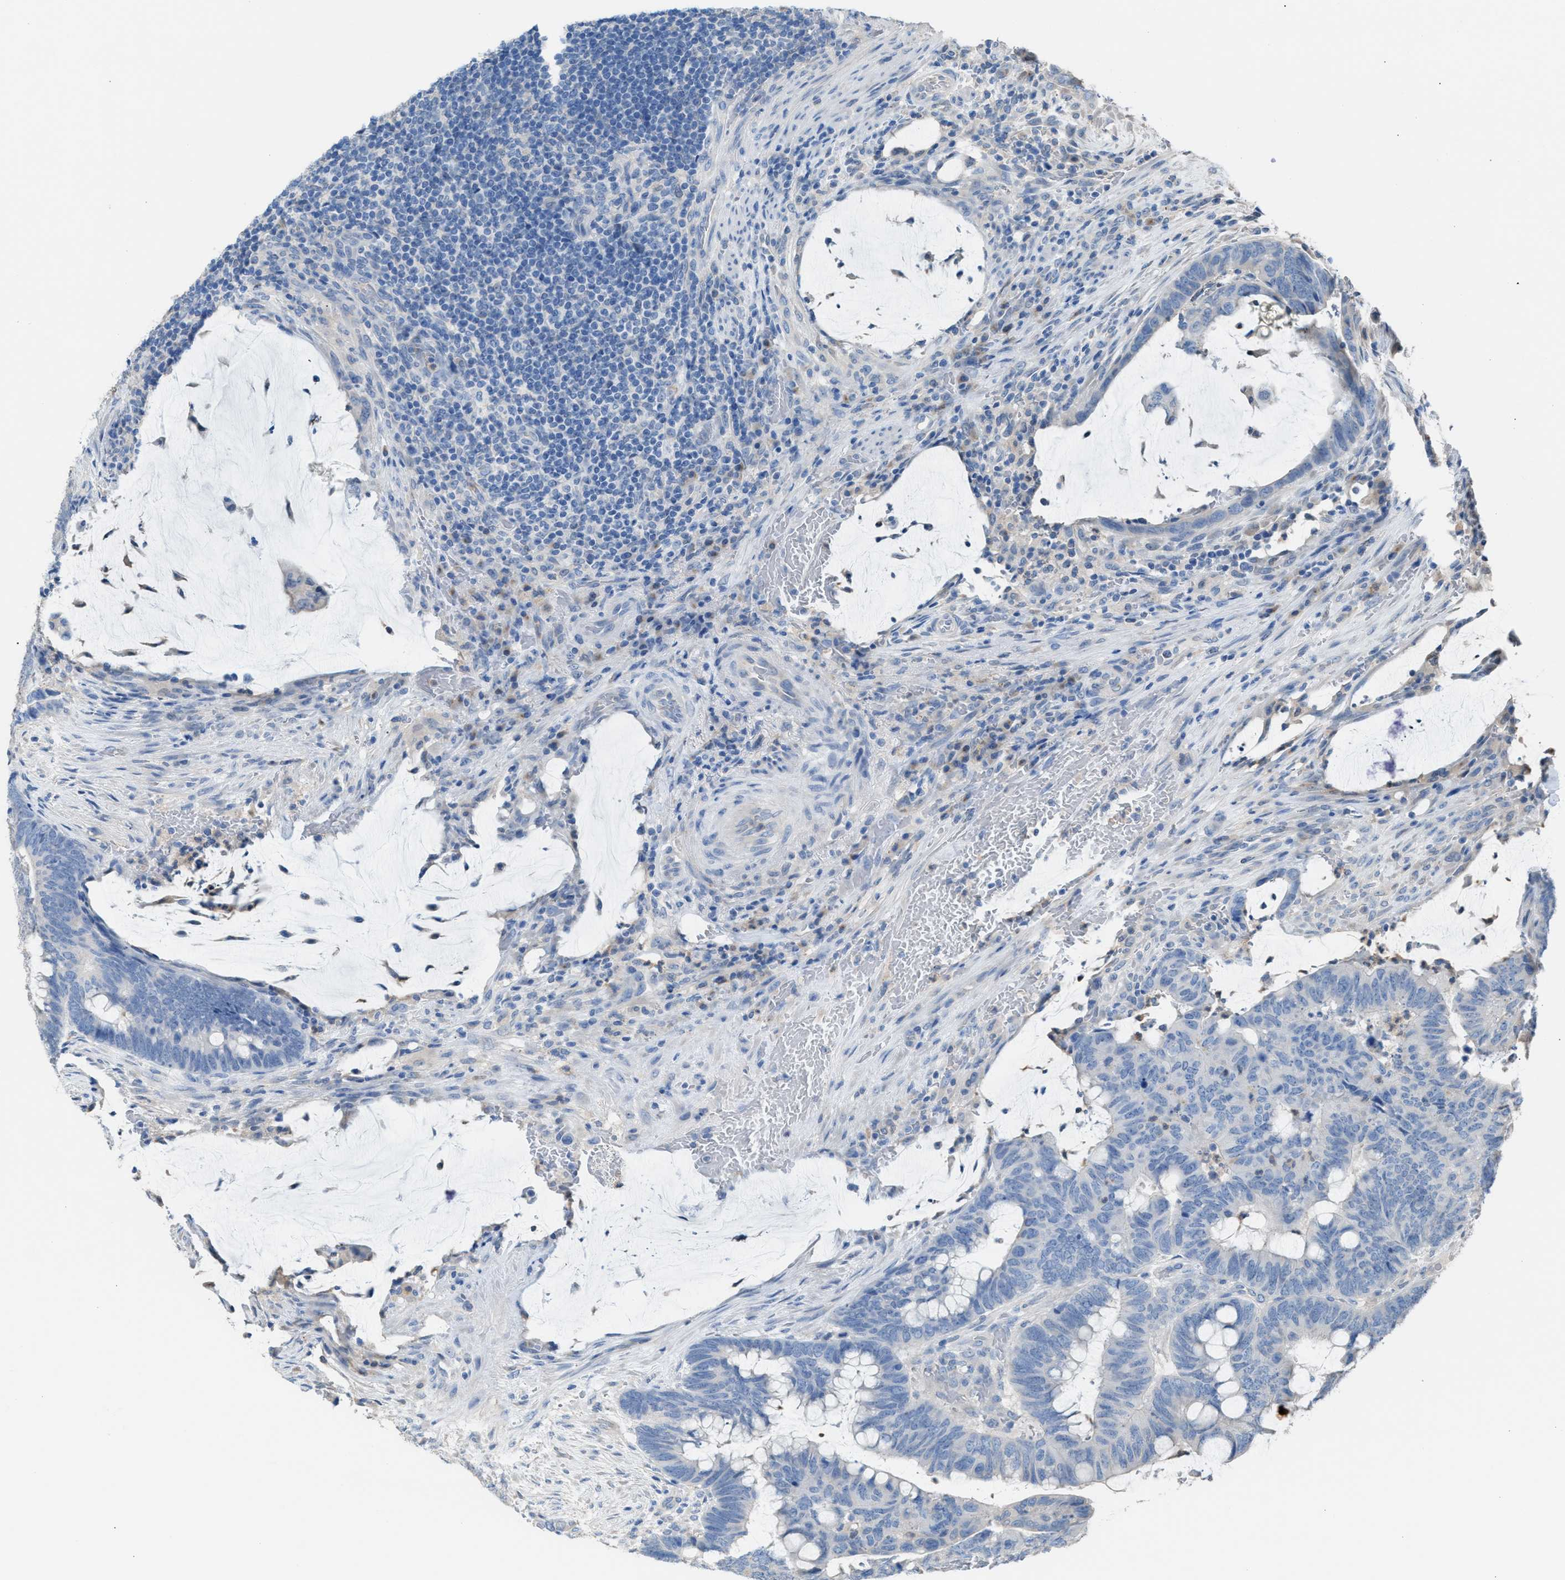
{"staining": {"intensity": "negative", "quantity": "none", "location": "none"}, "tissue": "colorectal cancer", "cell_type": "Tumor cells", "image_type": "cancer", "snomed": [{"axis": "morphology", "description": "Normal tissue, NOS"}, {"axis": "morphology", "description": "Adenocarcinoma, NOS"}, {"axis": "topography", "description": "Rectum"}, {"axis": "topography", "description": "Peripheral nerve tissue"}], "caption": "Immunohistochemical staining of colorectal cancer demonstrates no significant staining in tumor cells.", "gene": "NQO2", "patient": {"sex": "male", "age": 92}}